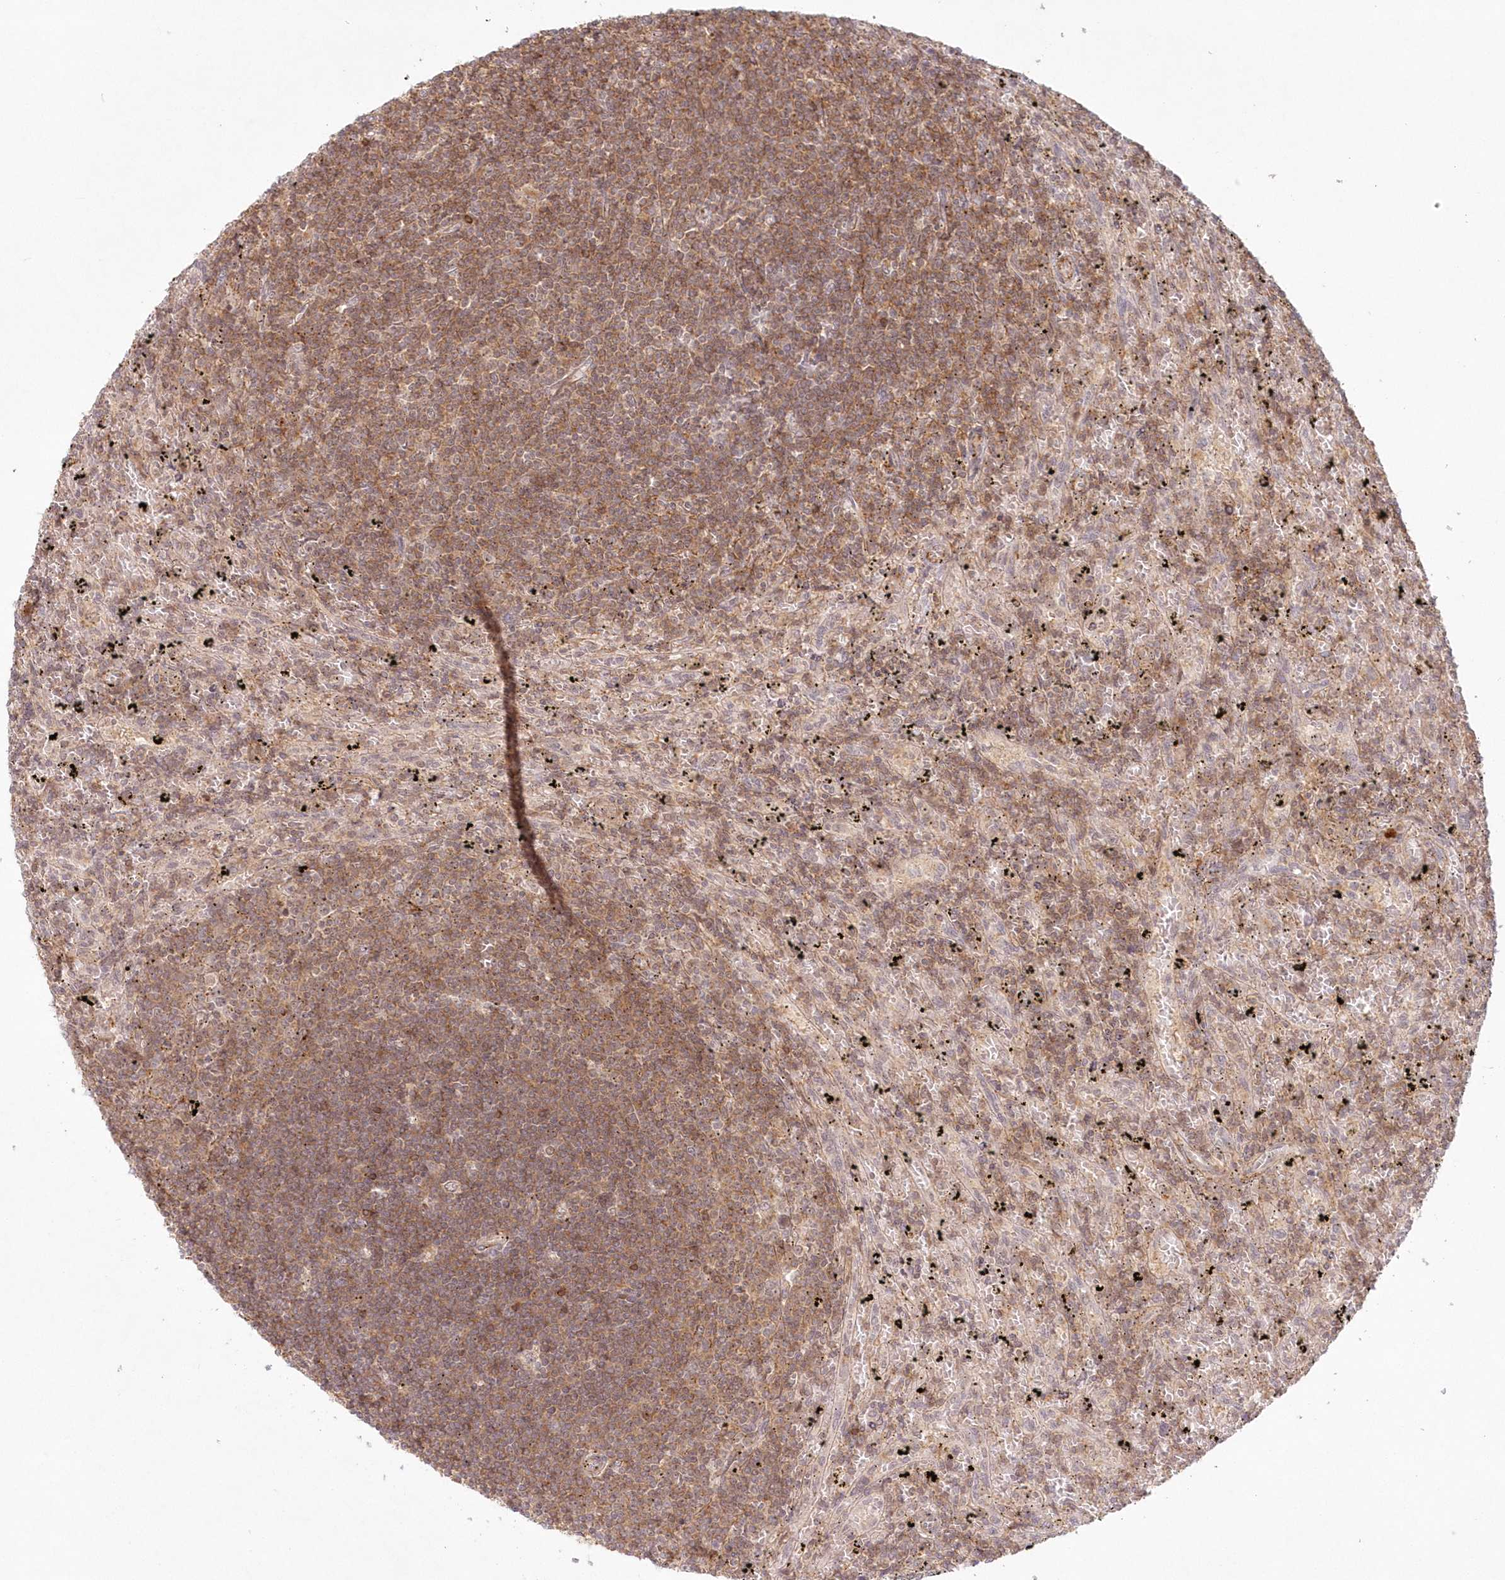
{"staining": {"intensity": "moderate", "quantity": ">75%", "location": "cytoplasmic/membranous"}, "tissue": "lymphoma", "cell_type": "Tumor cells", "image_type": "cancer", "snomed": [{"axis": "morphology", "description": "Malignant lymphoma, non-Hodgkin's type, Low grade"}, {"axis": "topography", "description": "Spleen"}], "caption": "Human lymphoma stained with a brown dye displays moderate cytoplasmic/membranous positive positivity in approximately >75% of tumor cells.", "gene": "TOGARAM2", "patient": {"sex": "male", "age": 76}}